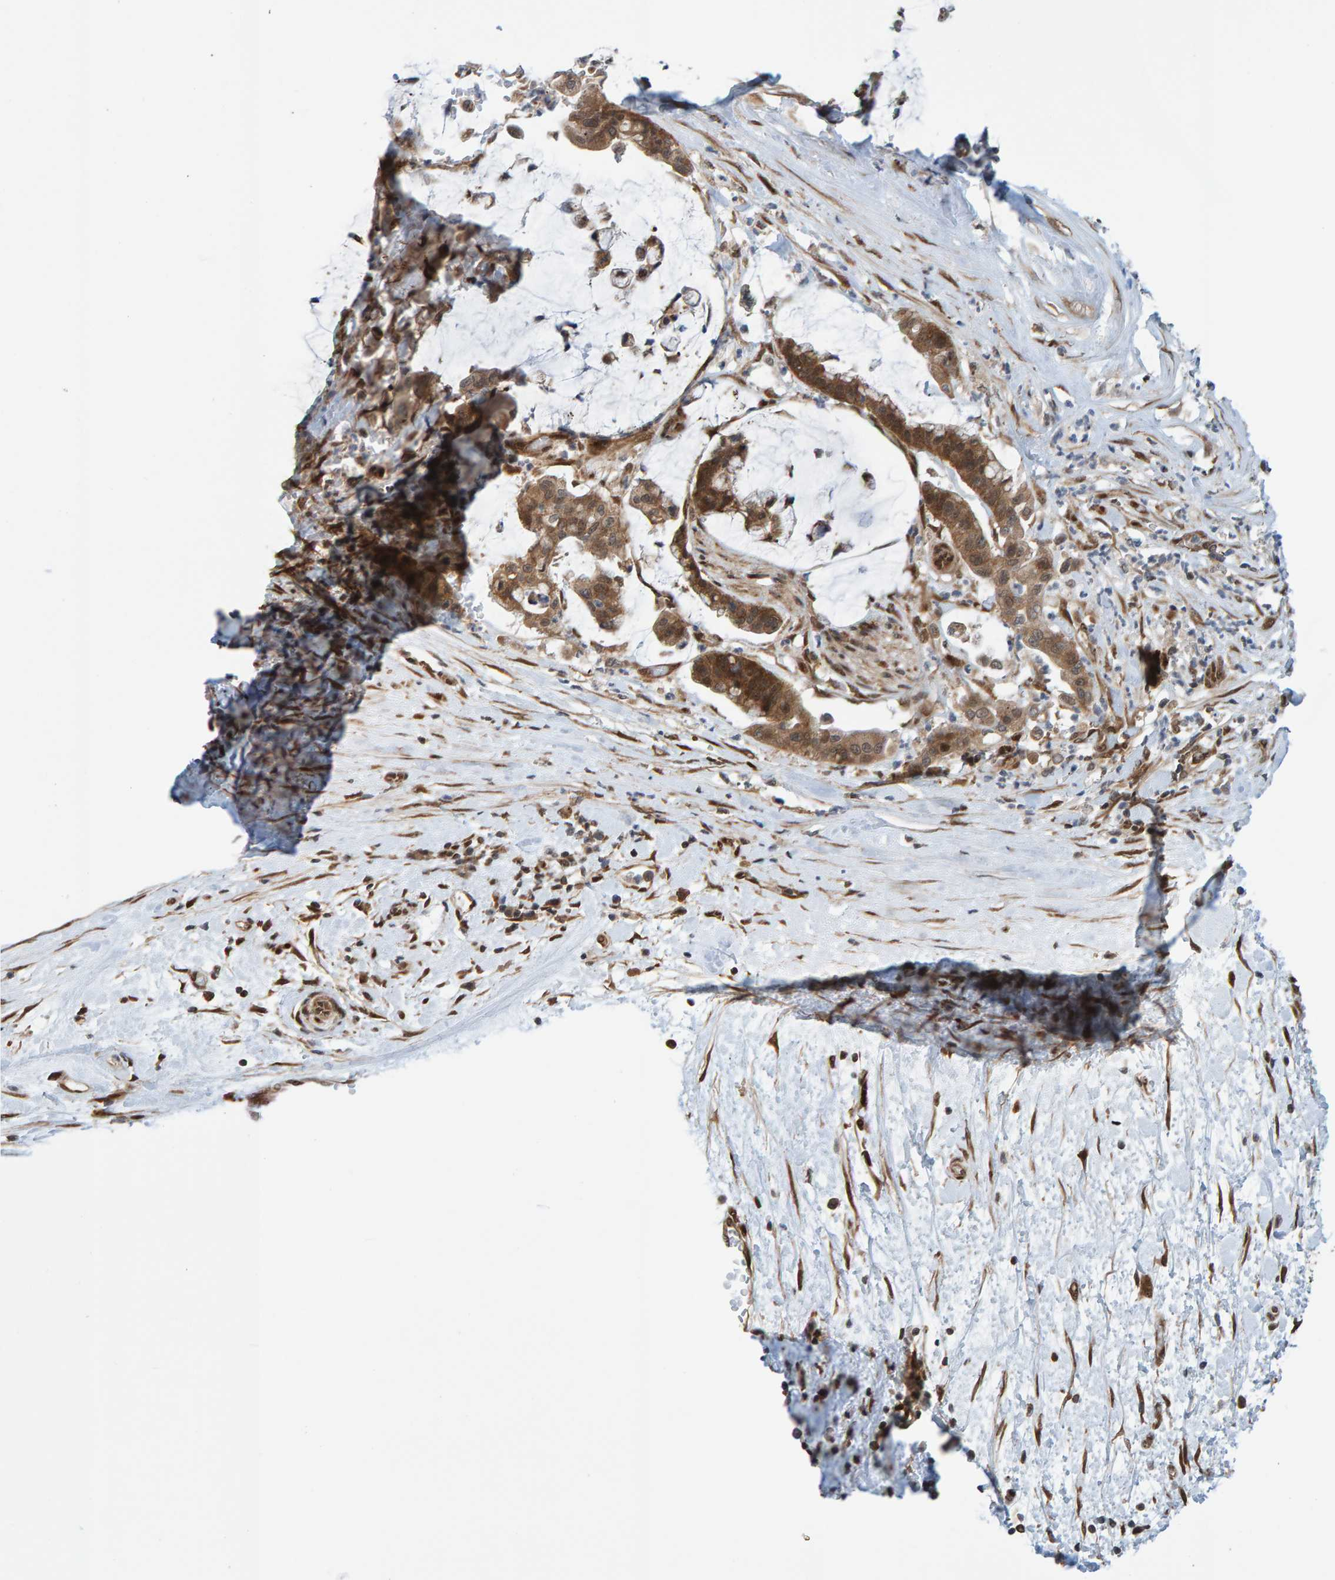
{"staining": {"intensity": "moderate", "quantity": ">75%", "location": "cytoplasmic/membranous"}, "tissue": "pancreatic cancer", "cell_type": "Tumor cells", "image_type": "cancer", "snomed": [{"axis": "morphology", "description": "Adenocarcinoma, NOS"}, {"axis": "topography", "description": "Pancreas"}], "caption": "DAB immunohistochemical staining of pancreatic cancer (adenocarcinoma) demonstrates moderate cytoplasmic/membranous protein expression in about >75% of tumor cells. (IHC, brightfield microscopy, high magnification).", "gene": "ZNF366", "patient": {"sex": "male", "age": 41}}